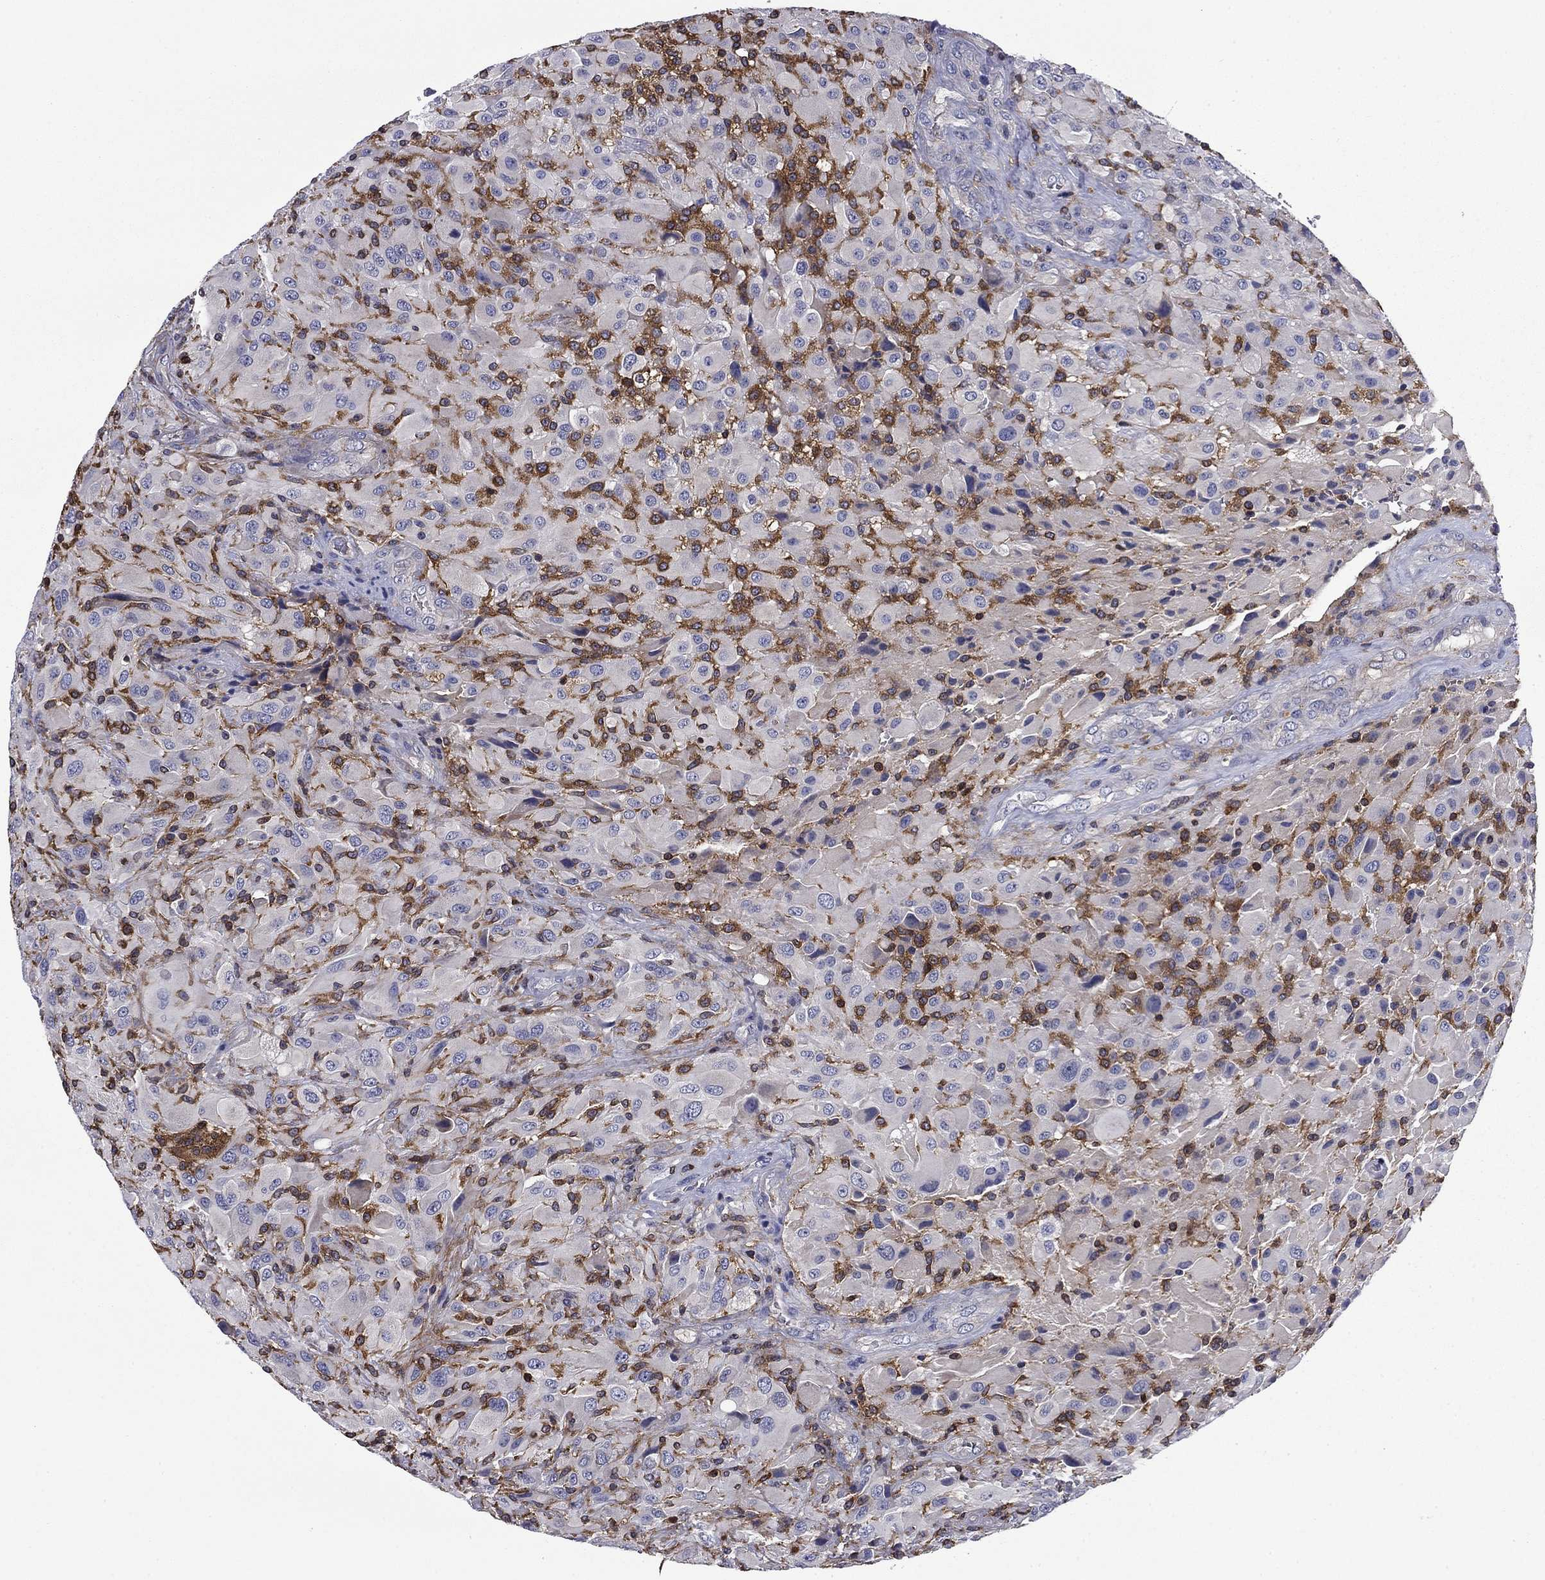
{"staining": {"intensity": "strong", "quantity": "<25%", "location": "cytoplasmic/membranous,nuclear"}, "tissue": "glioma", "cell_type": "Tumor cells", "image_type": "cancer", "snomed": [{"axis": "morphology", "description": "Glioma, malignant, High grade"}, {"axis": "topography", "description": "Cerebral cortex"}], "caption": "High-magnification brightfield microscopy of malignant high-grade glioma stained with DAB (brown) and counterstained with hematoxylin (blue). tumor cells exhibit strong cytoplasmic/membranous and nuclear staining is identified in about<25% of cells.", "gene": "ARHGAP45", "patient": {"sex": "male", "age": 35}}